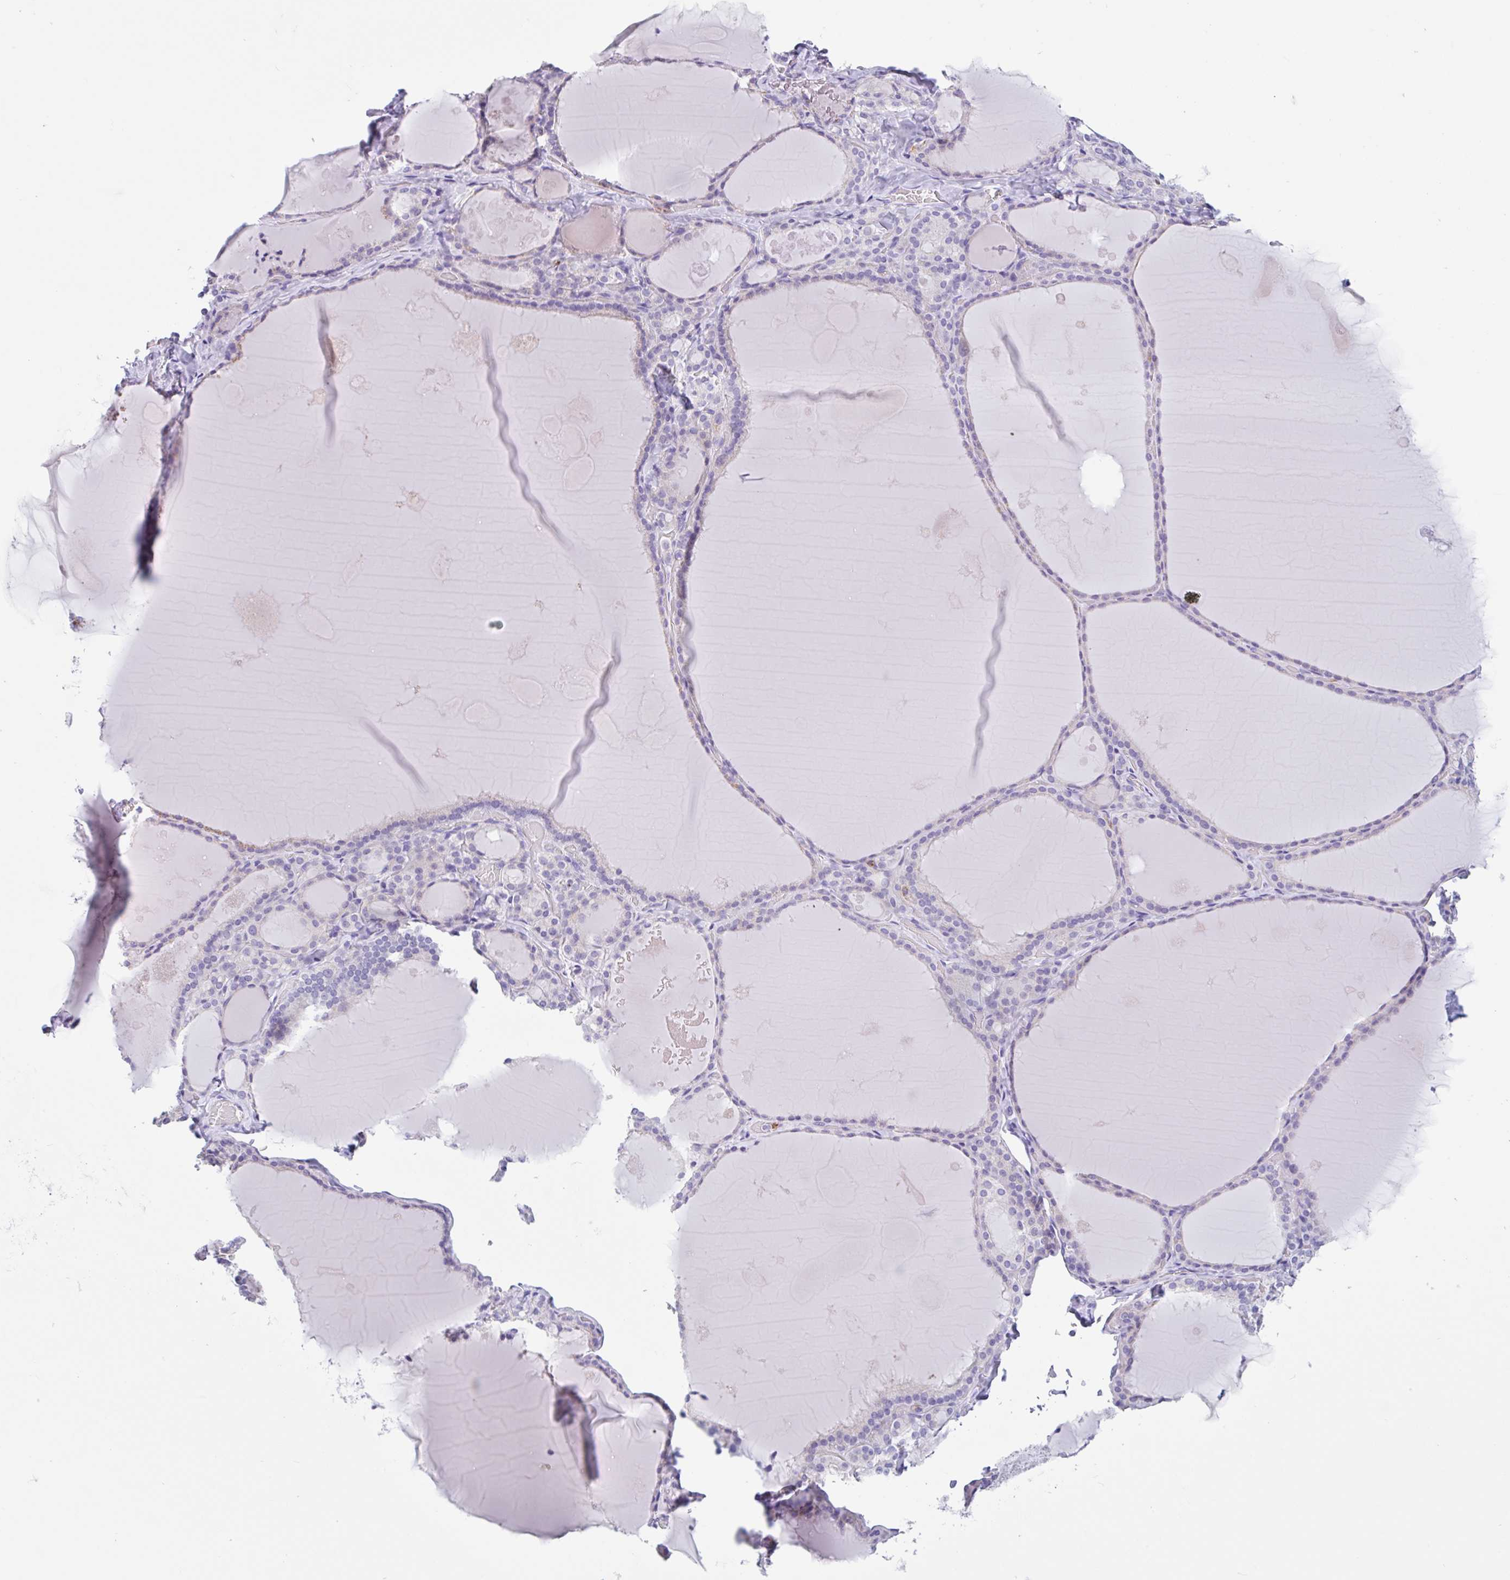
{"staining": {"intensity": "negative", "quantity": "none", "location": "none"}, "tissue": "thyroid gland", "cell_type": "Glandular cells", "image_type": "normal", "snomed": [{"axis": "morphology", "description": "Normal tissue, NOS"}, {"axis": "topography", "description": "Thyroid gland"}], "caption": "High magnification brightfield microscopy of benign thyroid gland stained with DAB (3,3'-diaminobenzidine) (brown) and counterstained with hematoxylin (blue): glandular cells show no significant positivity.", "gene": "DTWD2", "patient": {"sex": "male", "age": 56}}